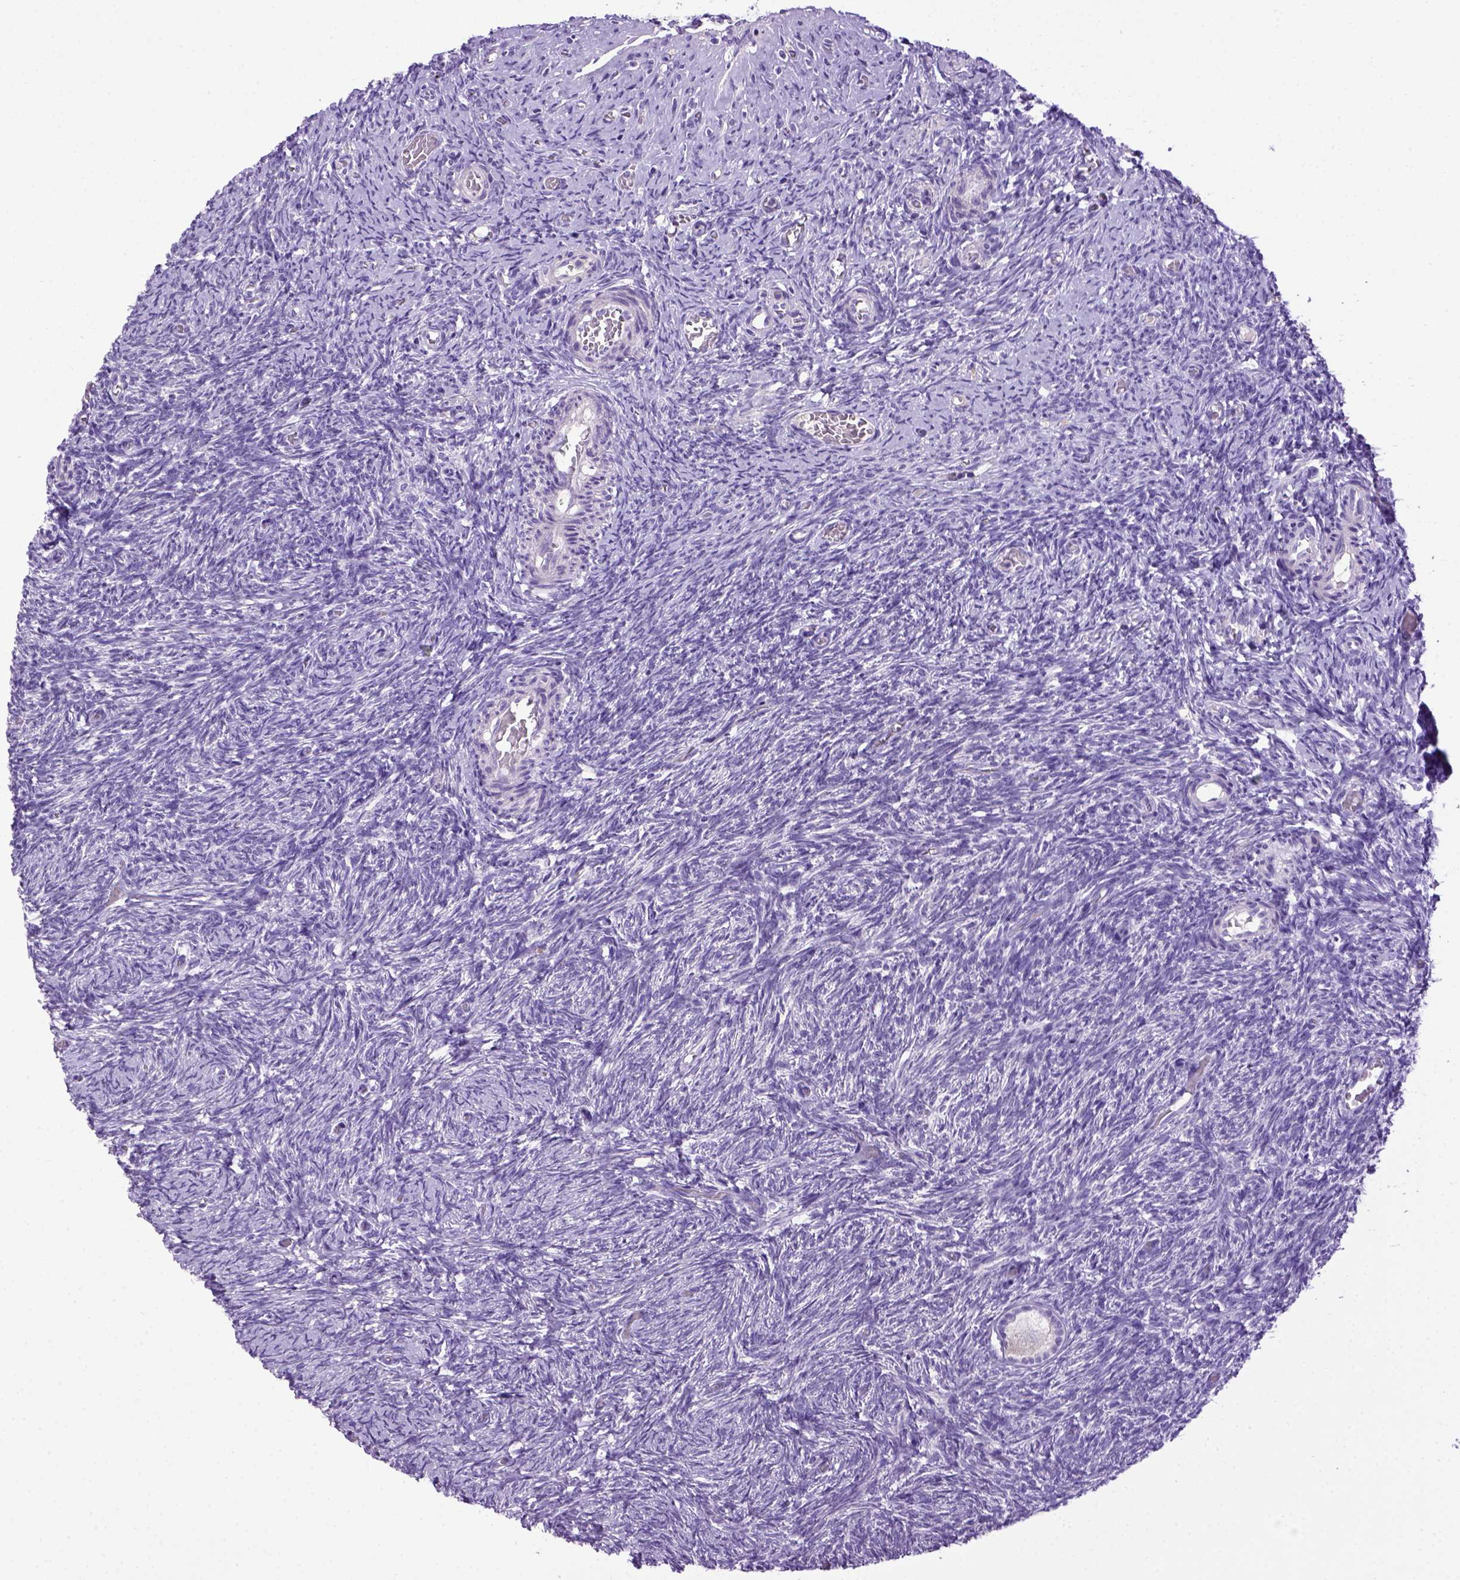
{"staining": {"intensity": "negative", "quantity": "none", "location": "none"}, "tissue": "ovary", "cell_type": "Follicle cells", "image_type": "normal", "snomed": [{"axis": "morphology", "description": "Normal tissue, NOS"}, {"axis": "topography", "description": "Ovary"}], "caption": "Follicle cells are negative for brown protein staining in benign ovary. Nuclei are stained in blue.", "gene": "CDH1", "patient": {"sex": "female", "age": 39}}